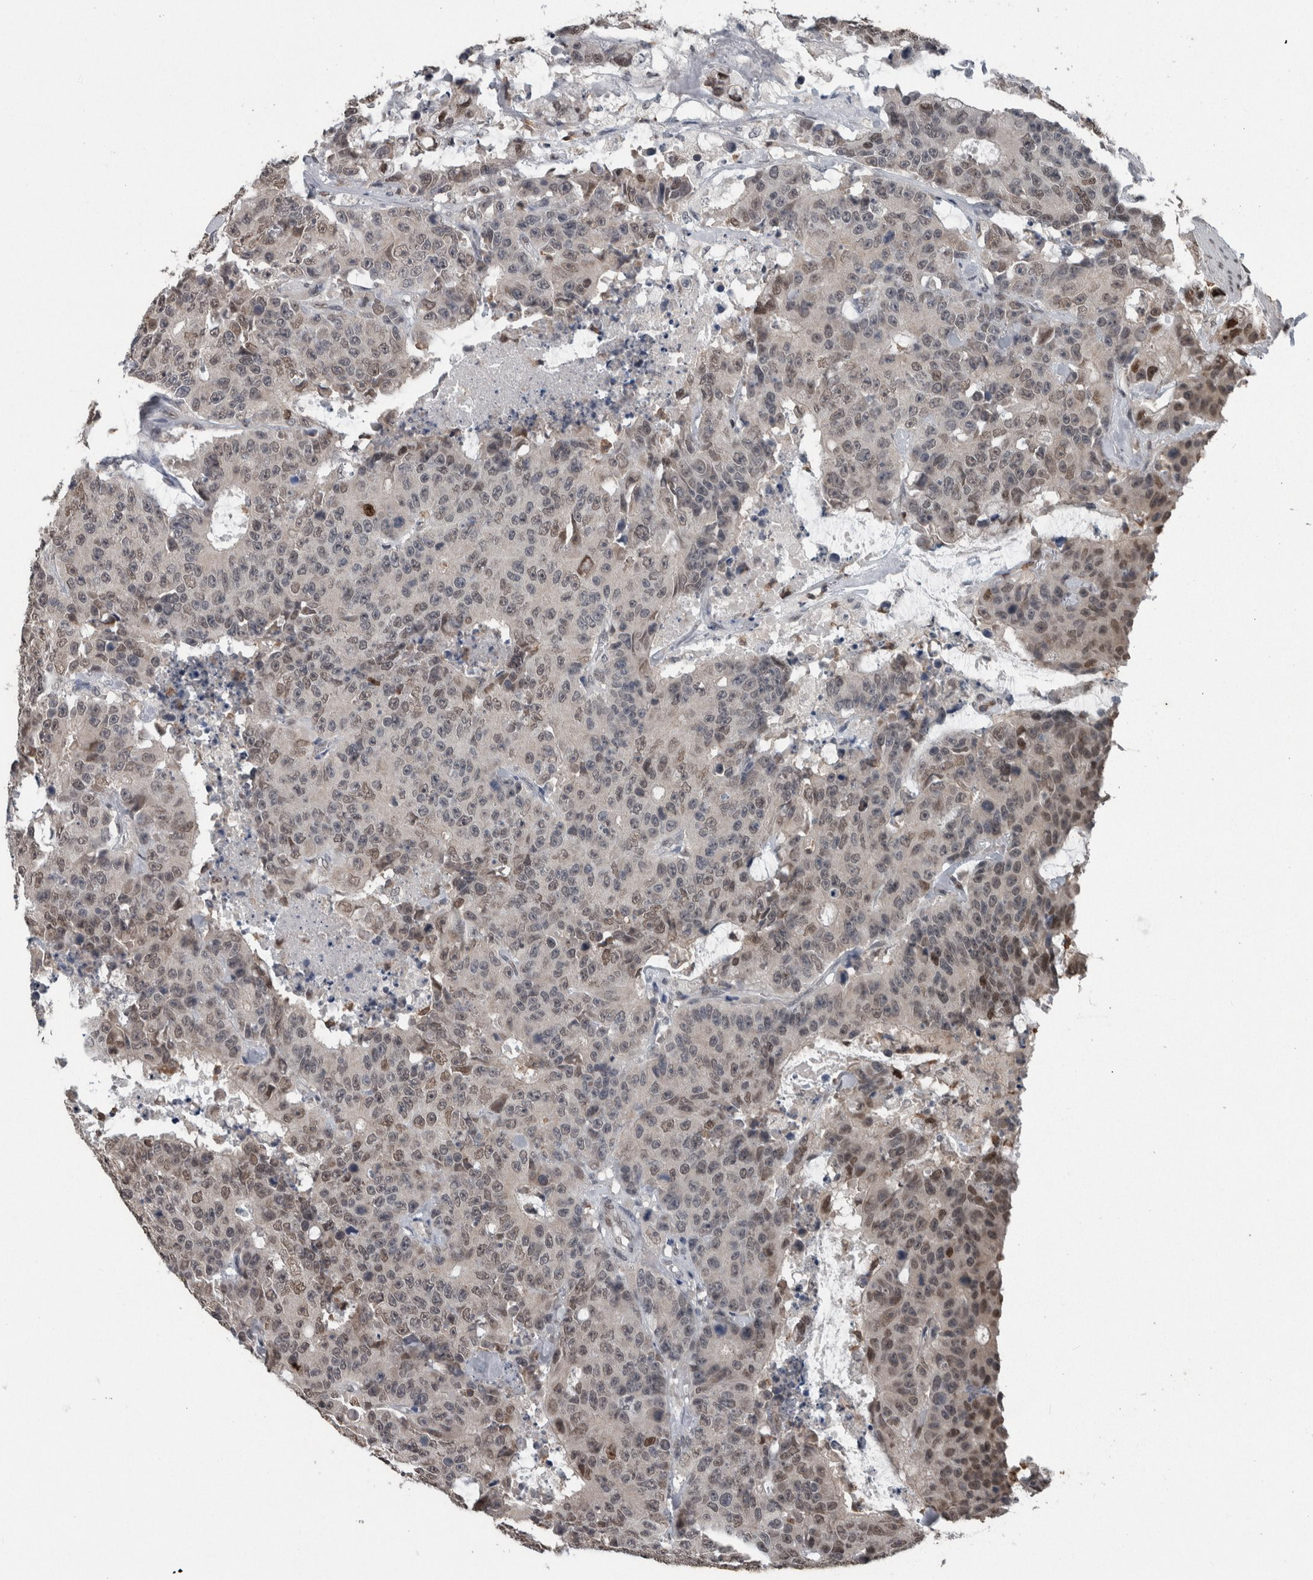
{"staining": {"intensity": "weak", "quantity": ">75%", "location": "nuclear"}, "tissue": "colorectal cancer", "cell_type": "Tumor cells", "image_type": "cancer", "snomed": [{"axis": "morphology", "description": "Adenocarcinoma, NOS"}, {"axis": "topography", "description": "Colon"}], "caption": "High-power microscopy captured an IHC micrograph of colorectal cancer (adenocarcinoma), revealing weak nuclear staining in approximately >75% of tumor cells. The staining was performed using DAB, with brown indicating positive protein expression. Nuclei are stained blue with hematoxylin.", "gene": "MAFF", "patient": {"sex": "female", "age": 86}}